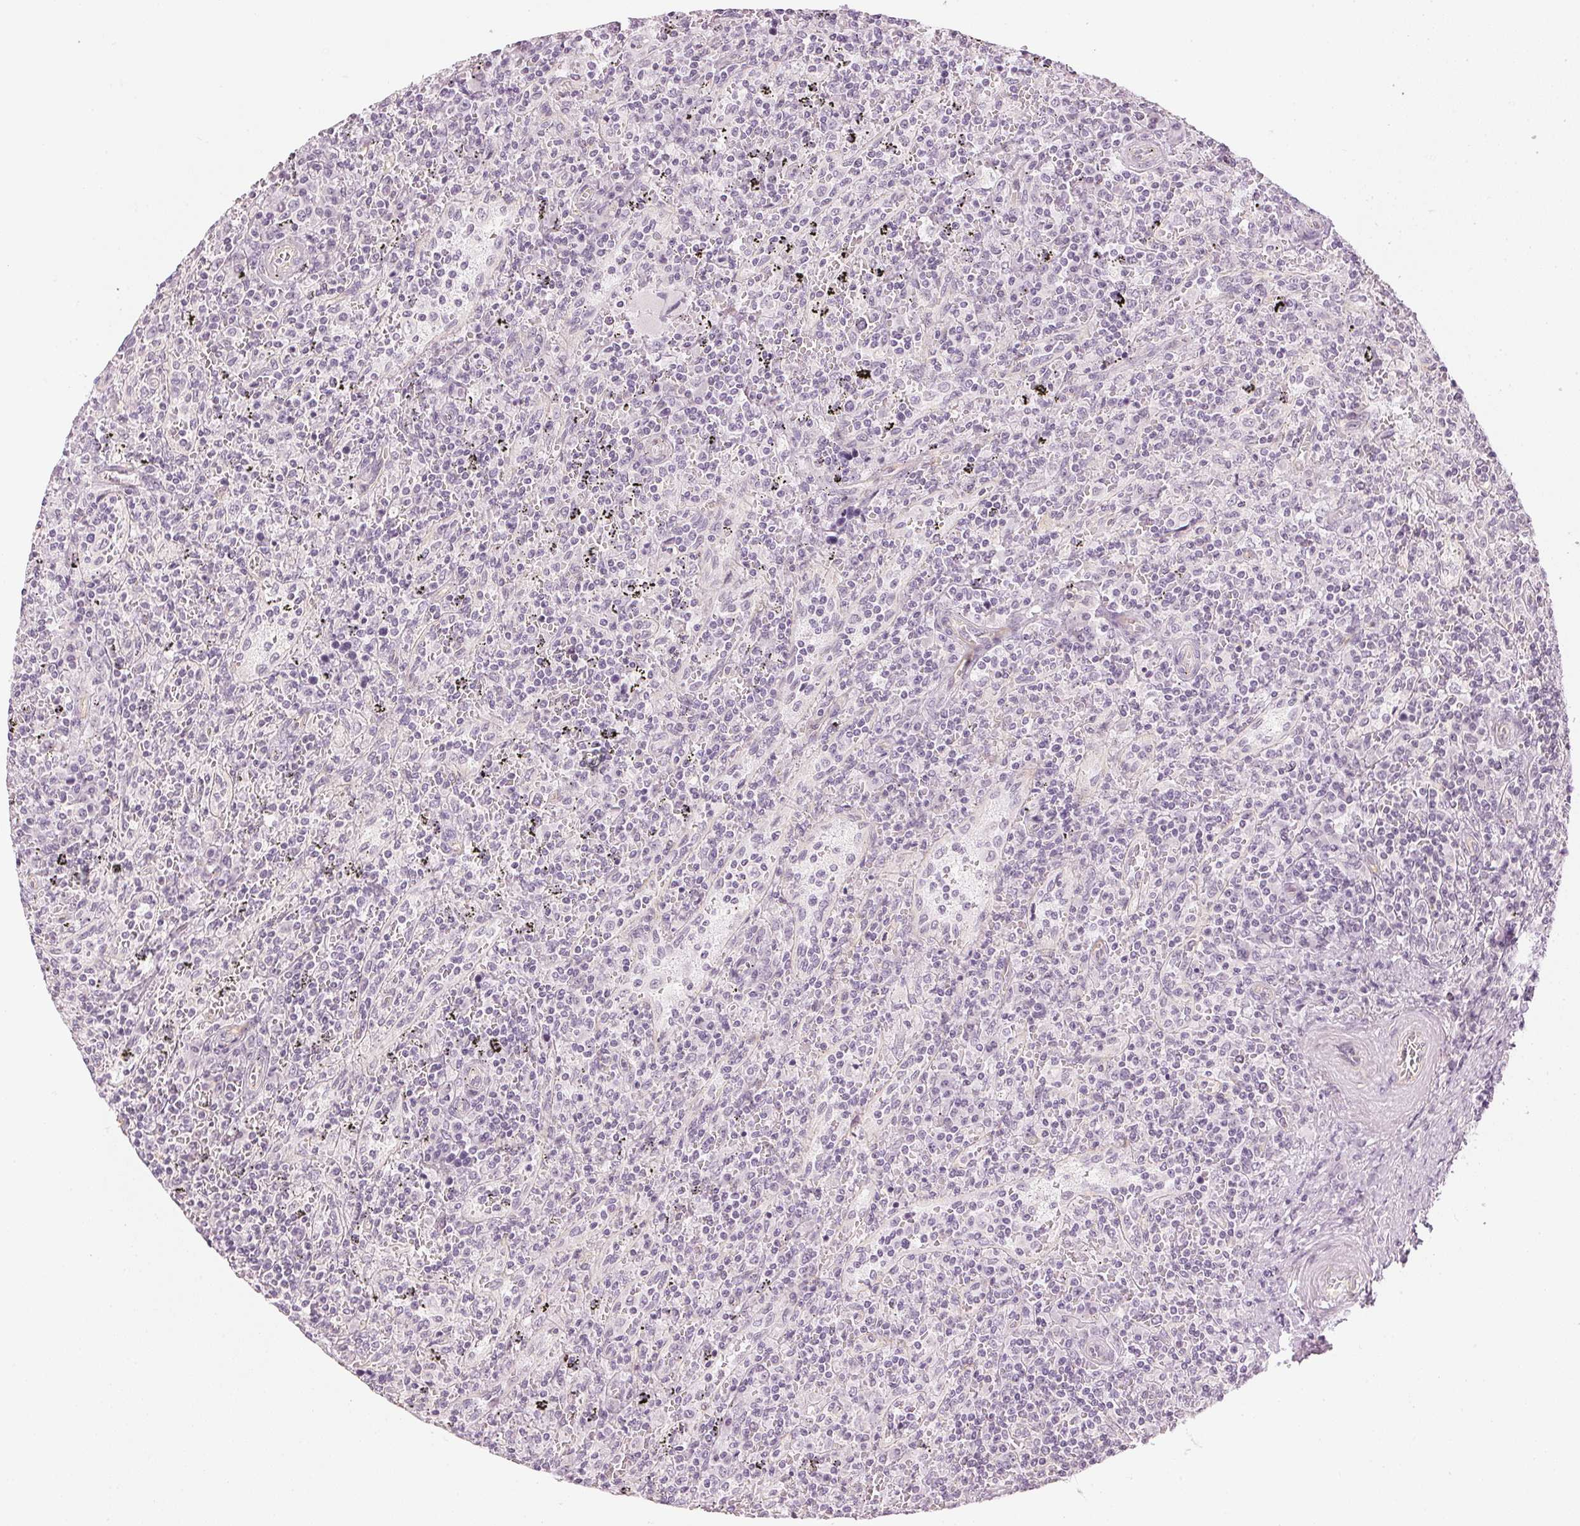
{"staining": {"intensity": "negative", "quantity": "none", "location": "none"}, "tissue": "lymphoma", "cell_type": "Tumor cells", "image_type": "cancer", "snomed": [{"axis": "morphology", "description": "Malignant lymphoma, non-Hodgkin's type, Low grade"}, {"axis": "topography", "description": "Spleen"}], "caption": "The micrograph displays no staining of tumor cells in low-grade malignant lymphoma, non-Hodgkin's type.", "gene": "APLP1", "patient": {"sex": "male", "age": 62}}